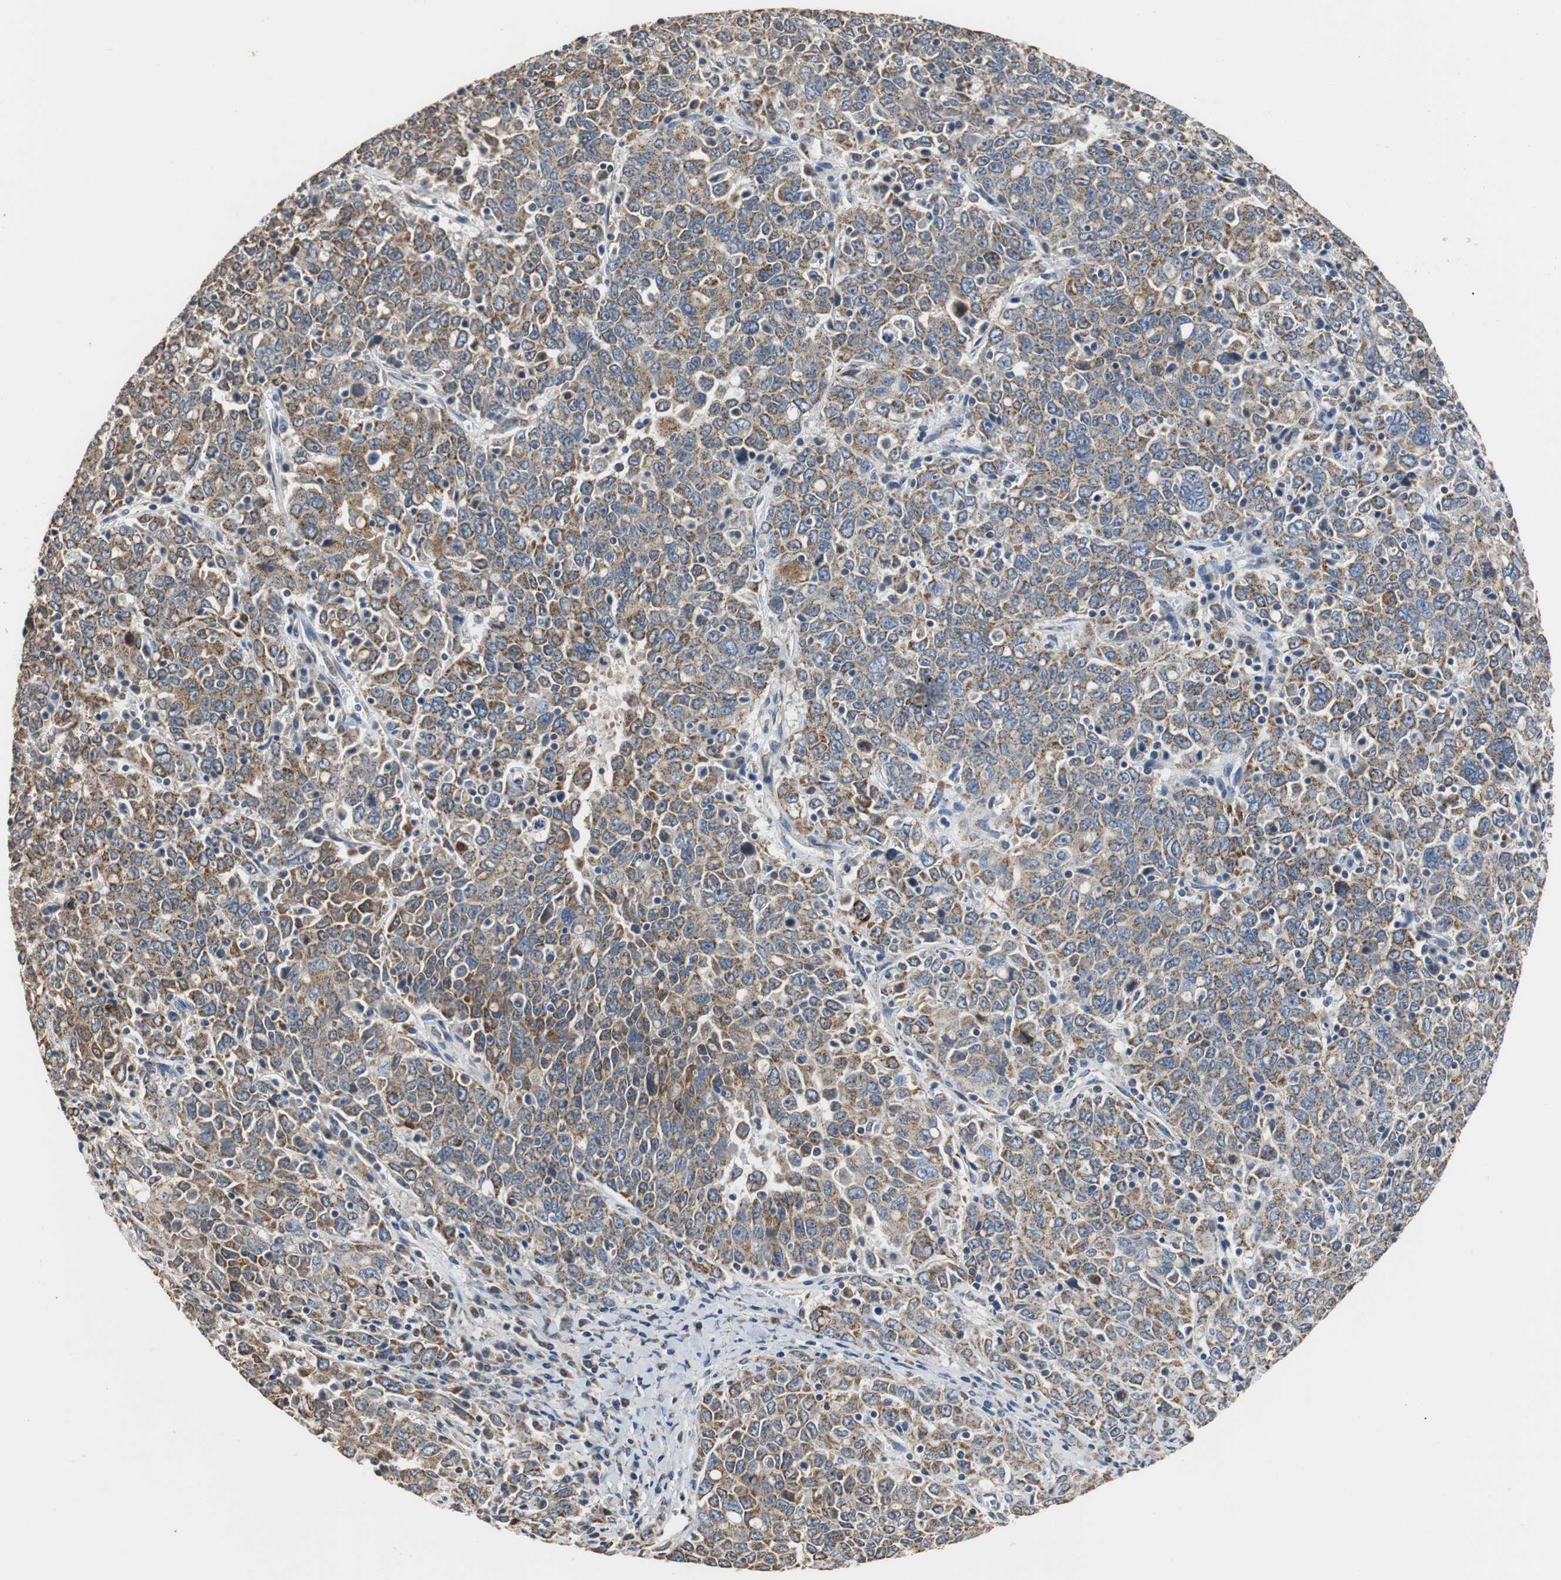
{"staining": {"intensity": "moderate", "quantity": ">75%", "location": "cytoplasmic/membranous"}, "tissue": "ovarian cancer", "cell_type": "Tumor cells", "image_type": "cancer", "snomed": [{"axis": "morphology", "description": "Carcinoma, endometroid"}, {"axis": "topography", "description": "Ovary"}], "caption": "High-magnification brightfield microscopy of ovarian cancer (endometroid carcinoma) stained with DAB (3,3'-diaminobenzidine) (brown) and counterstained with hematoxylin (blue). tumor cells exhibit moderate cytoplasmic/membranous staining is identified in about>75% of cells. Nuclei are stained in blue.", "gene": "HMGCL", "patient": {"sex": "female", "age": 62}}